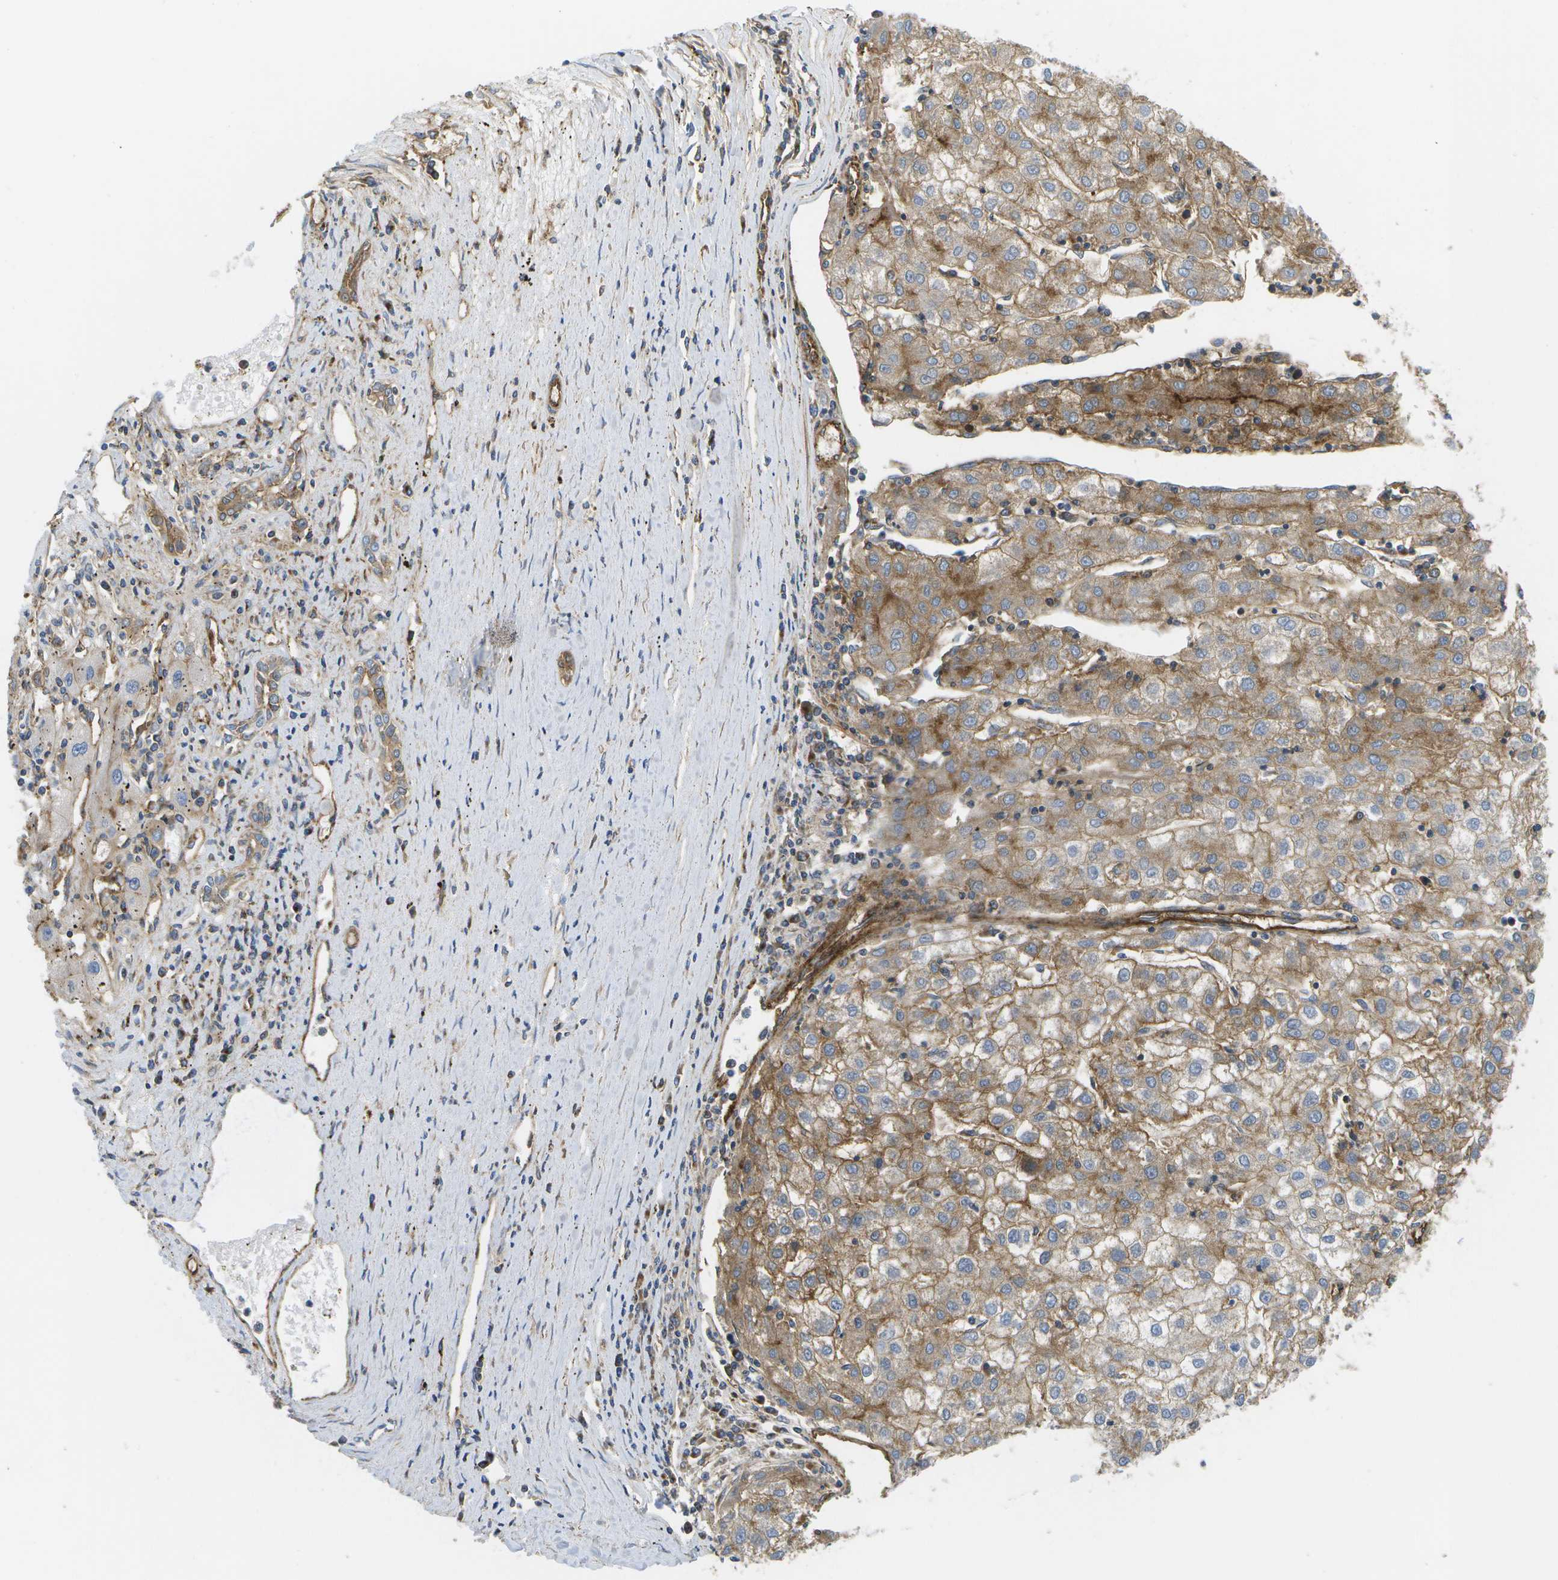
{"staining": {"intensity": "moderate", "quantity": ">75%", "location": "cytoplasmic/membranous"}, "tissue": "liver cancer", "cell_type": "Tumor cells", "image_type": "cancer", "snomed": [{"axis": "morphology", "description": "Carcinoma, Hepatocellular, NOS"}, {"axis": "topography", "description": "Liver"}], "caption": "The photomicrograph exhibits staining of hepatocellular carcinoma (liver), revealing moderate cytoplasmic/membranous protein expression (brown color) within tumor cells.", "gene": "BST2", "patient": {"sex": "male", "age": 72}}